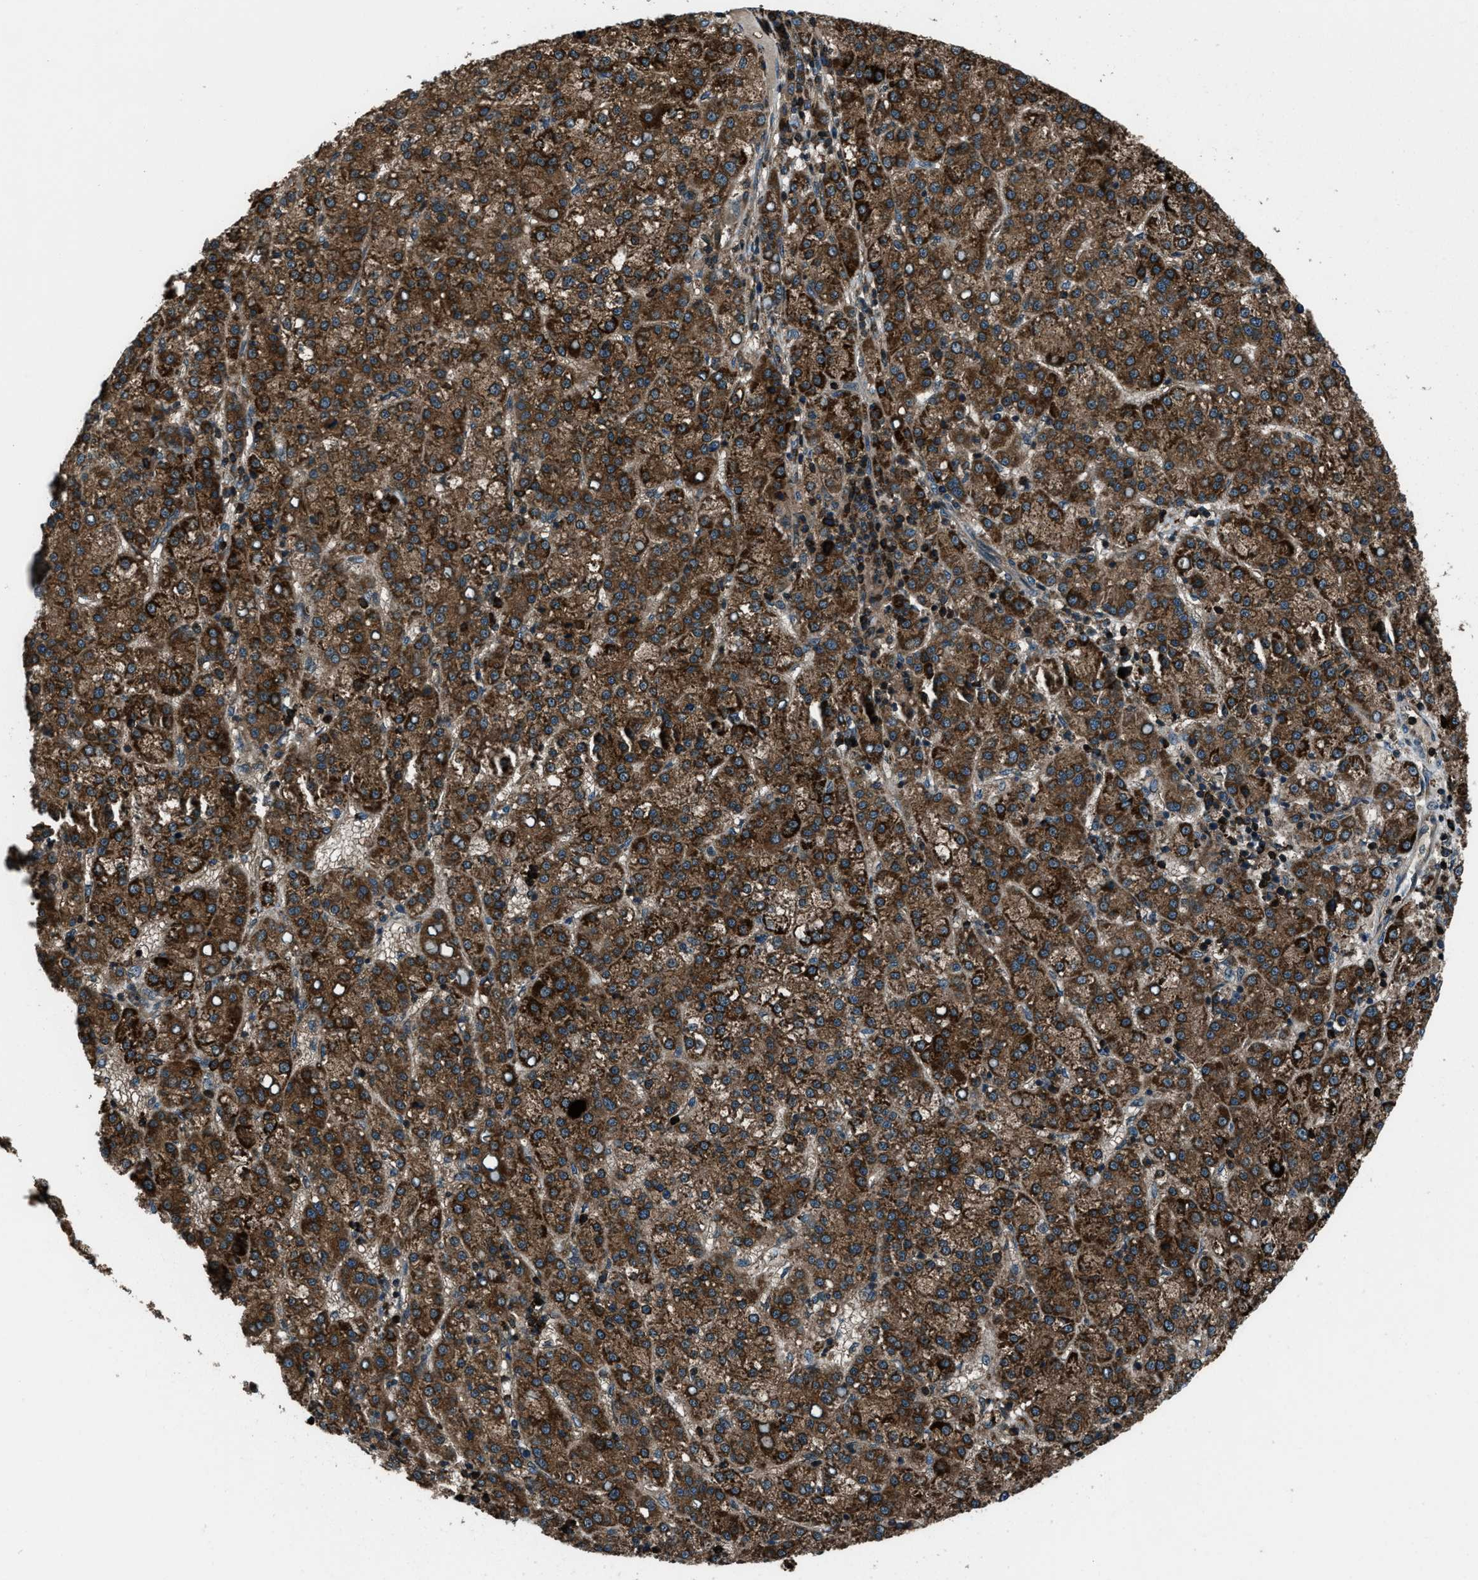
{"staining": {"intensity": "strong", "quantity": ">75%", "location": "cytoplasmic/membranous"}, "tissue": "liver cancer", "cell_type": "Tumor cells", "image_type": "cancer", "snomed": [{"axis": "morphology", "description": "Carcinoma, Hepatocellular, NOS"}, {"axis": "topography", "description": "Liver"}], "caption": "Immunohistochemical staining of liver hepatocellular carcinoma exhibits strong cytoplasmic/membranous protein staining in about >75% of tumor cells.", "gene": "SNX30", "patient": {"sex": "female", "age": 58}}